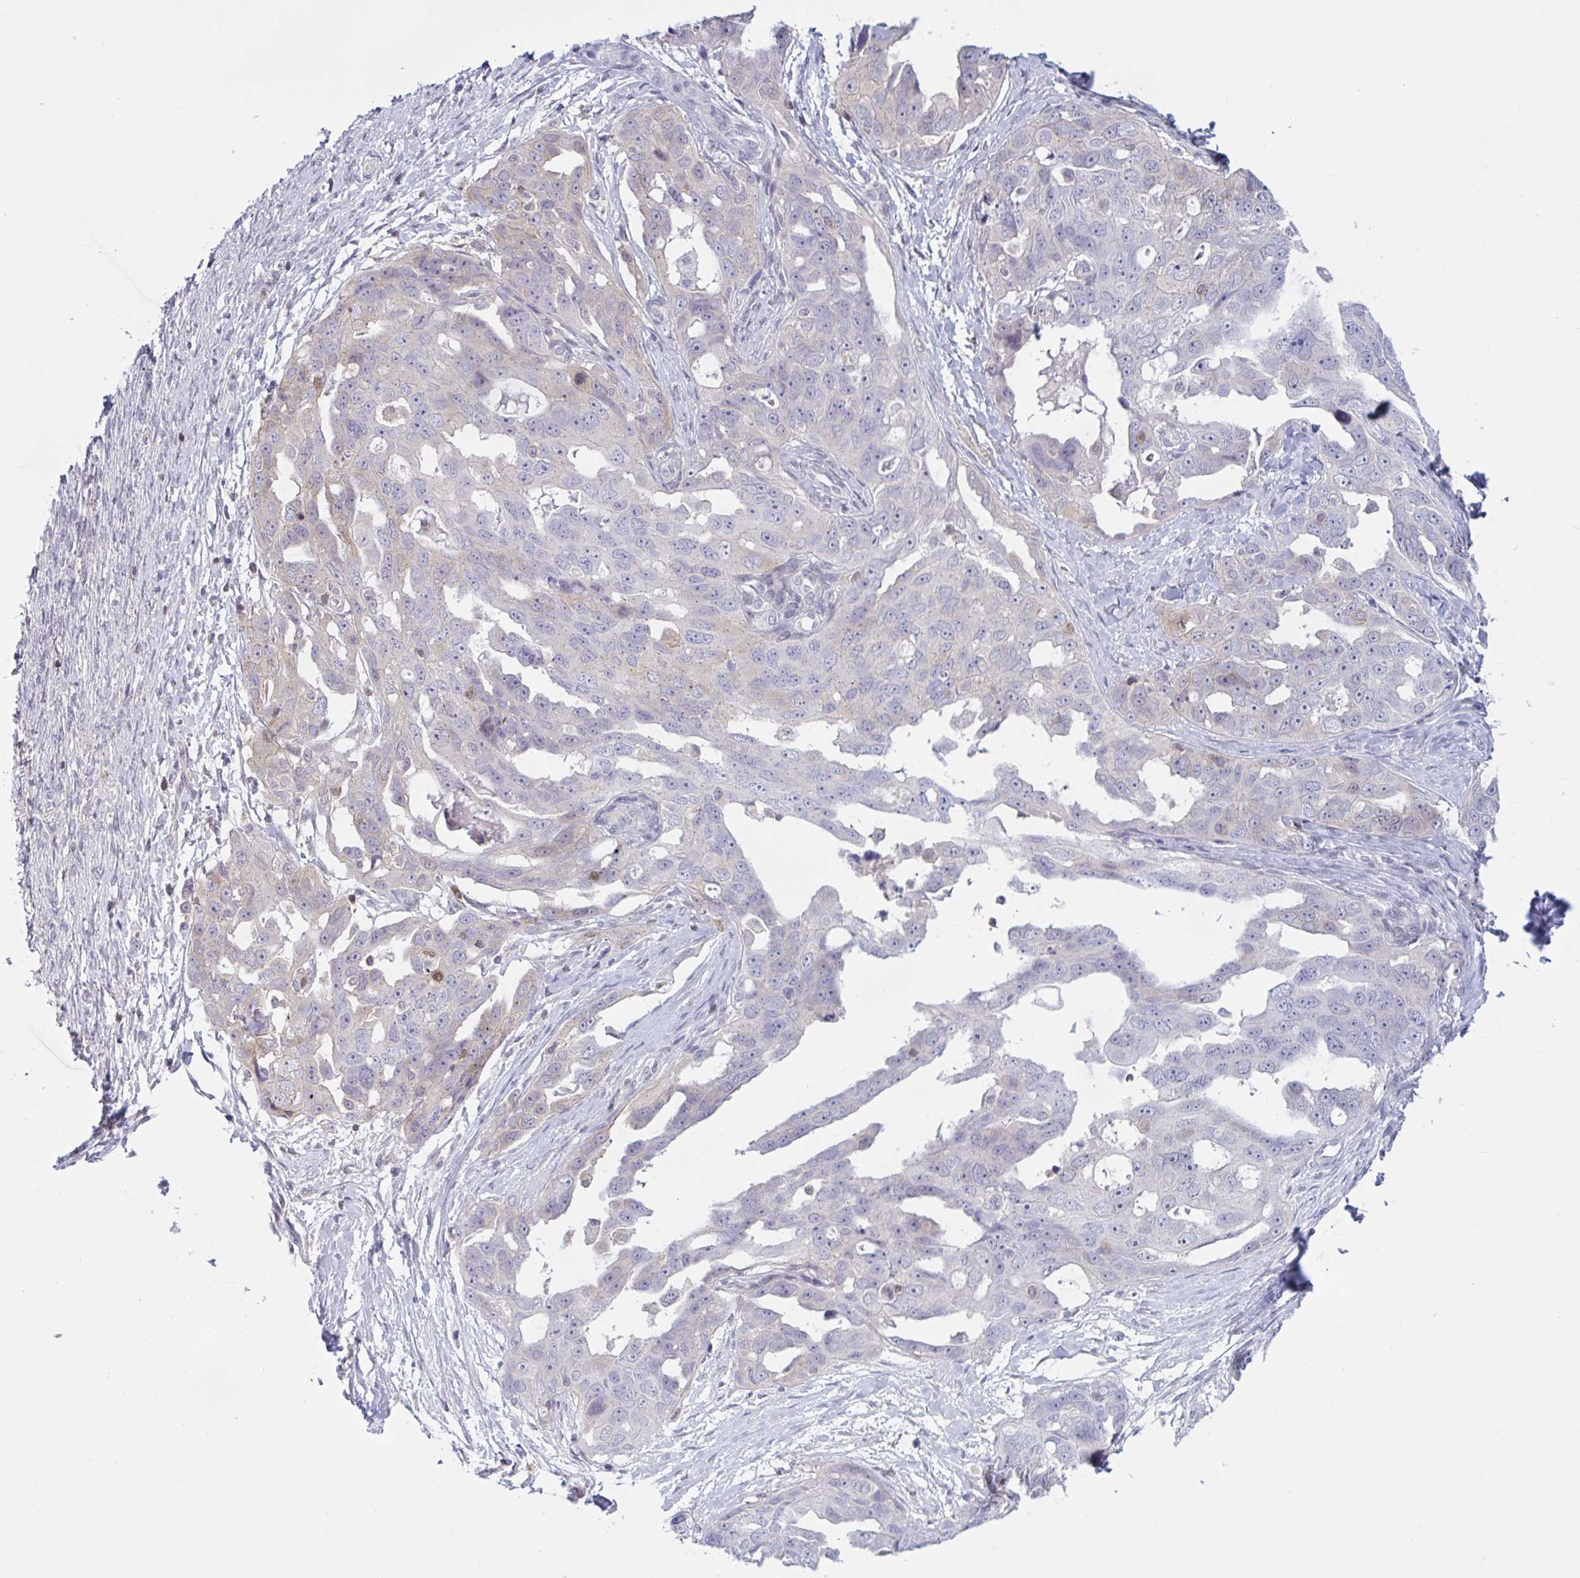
{"staining": {"intensity": "negative", "quantity": "none", "location": "none"}, "tissue": "ovarian cancer", "cell_type": "Tumor cells", "image_type": "cancer", "snomed": [{"axis": "morphology", "description": "Carcinoma, endometroid"}, {"axis": "topography", "description": "Ovary"}], "caption": "A micrograph of human ovarian cancer (endometroid carcinoma) is negative for staining in tumor cells.", "gene": "TANK", "patient": {"sex": "female", "age": 70}}